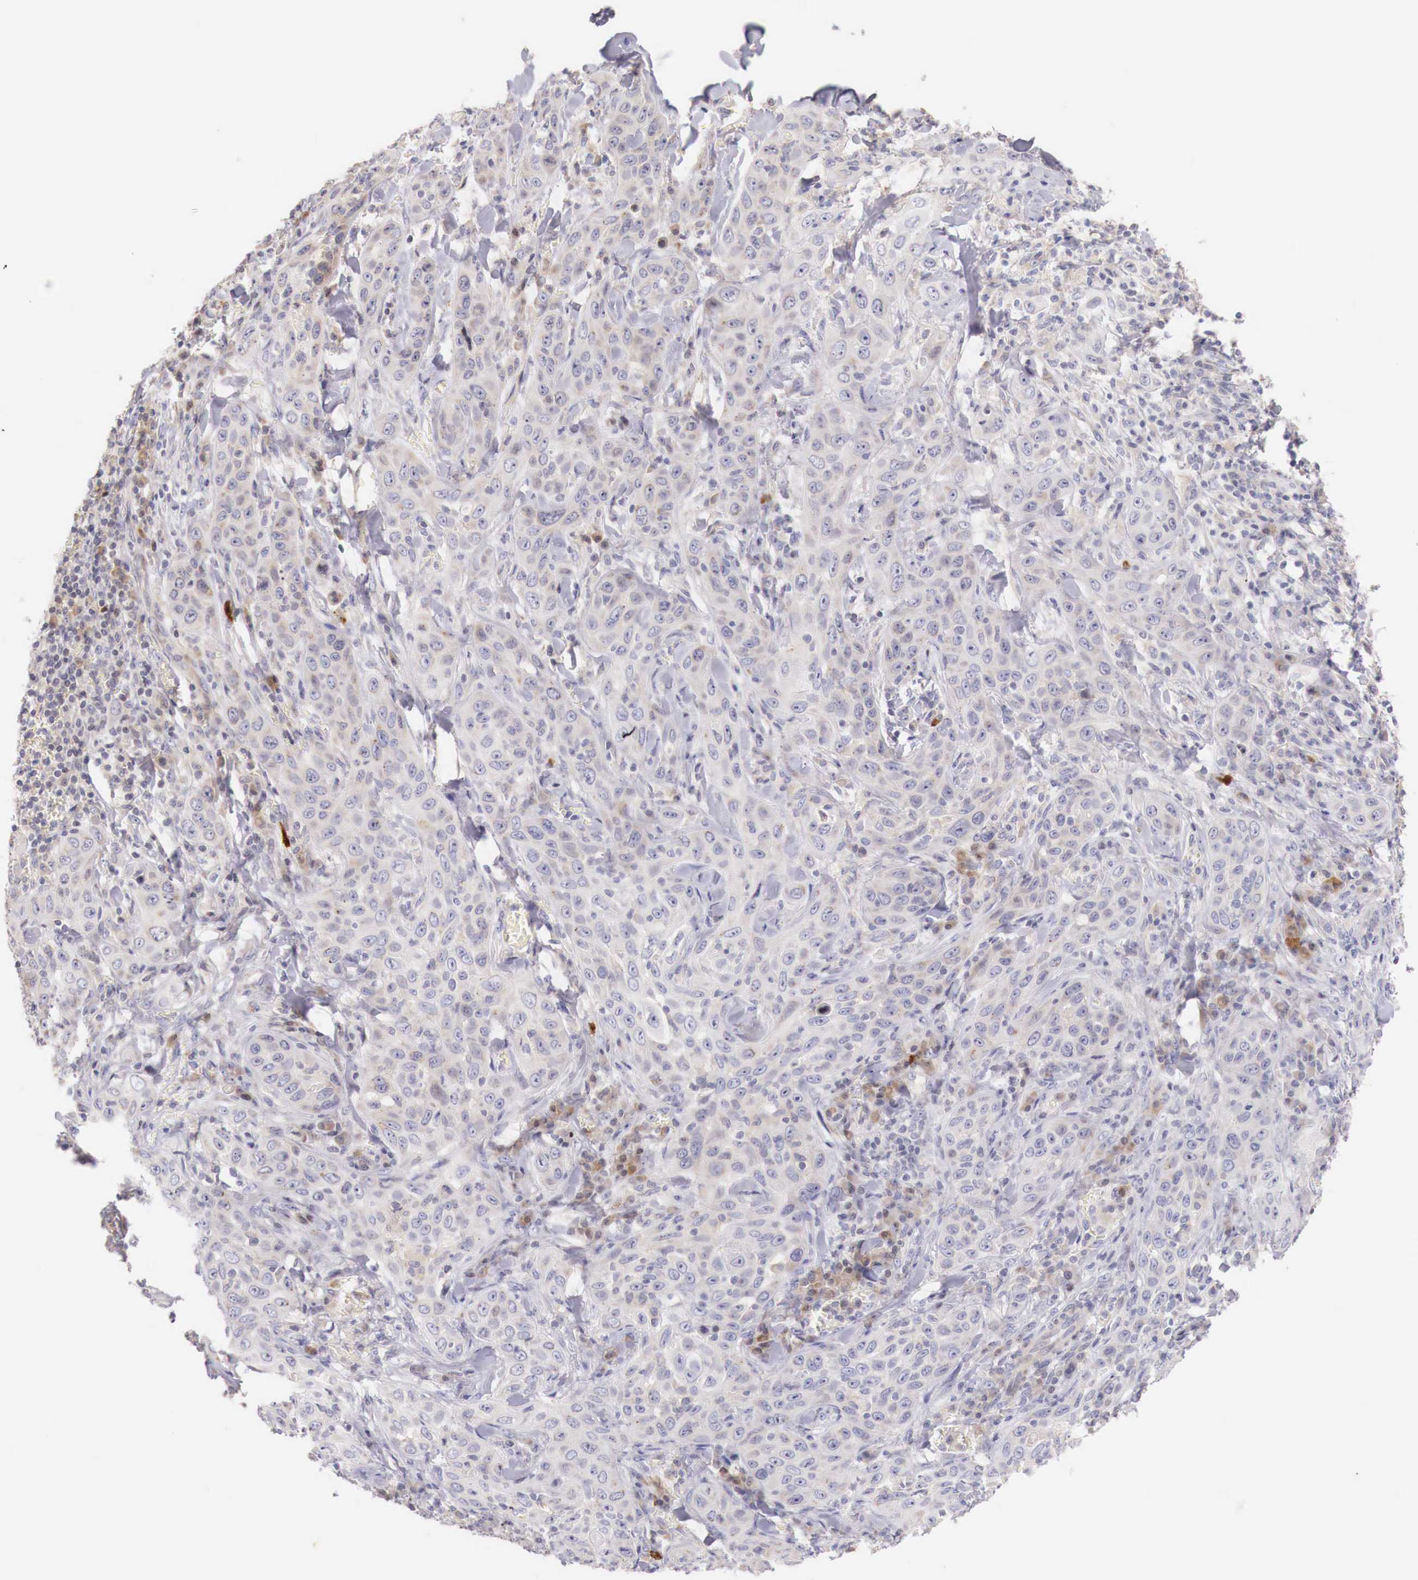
{"staining": {"intensity": "weak", "quantity": "<25%", "location": "cytoplasmic/membranous"}, "tissue": "skin cancer", "cell_type": "Tumor cells", "image_type": "cancer", "snomed": [{"axis": "morphology", "description": "Squamous cell carcinoma, NOS"}, {"axis": "topography", "description": "Skin"}], "caption": "This is an immunohistochemistry image of skin squamous cell carcinoma. There is no staining in tumor cells.", "gene": "CLCN5", "patient": {"sex": "male", "age": 84}}